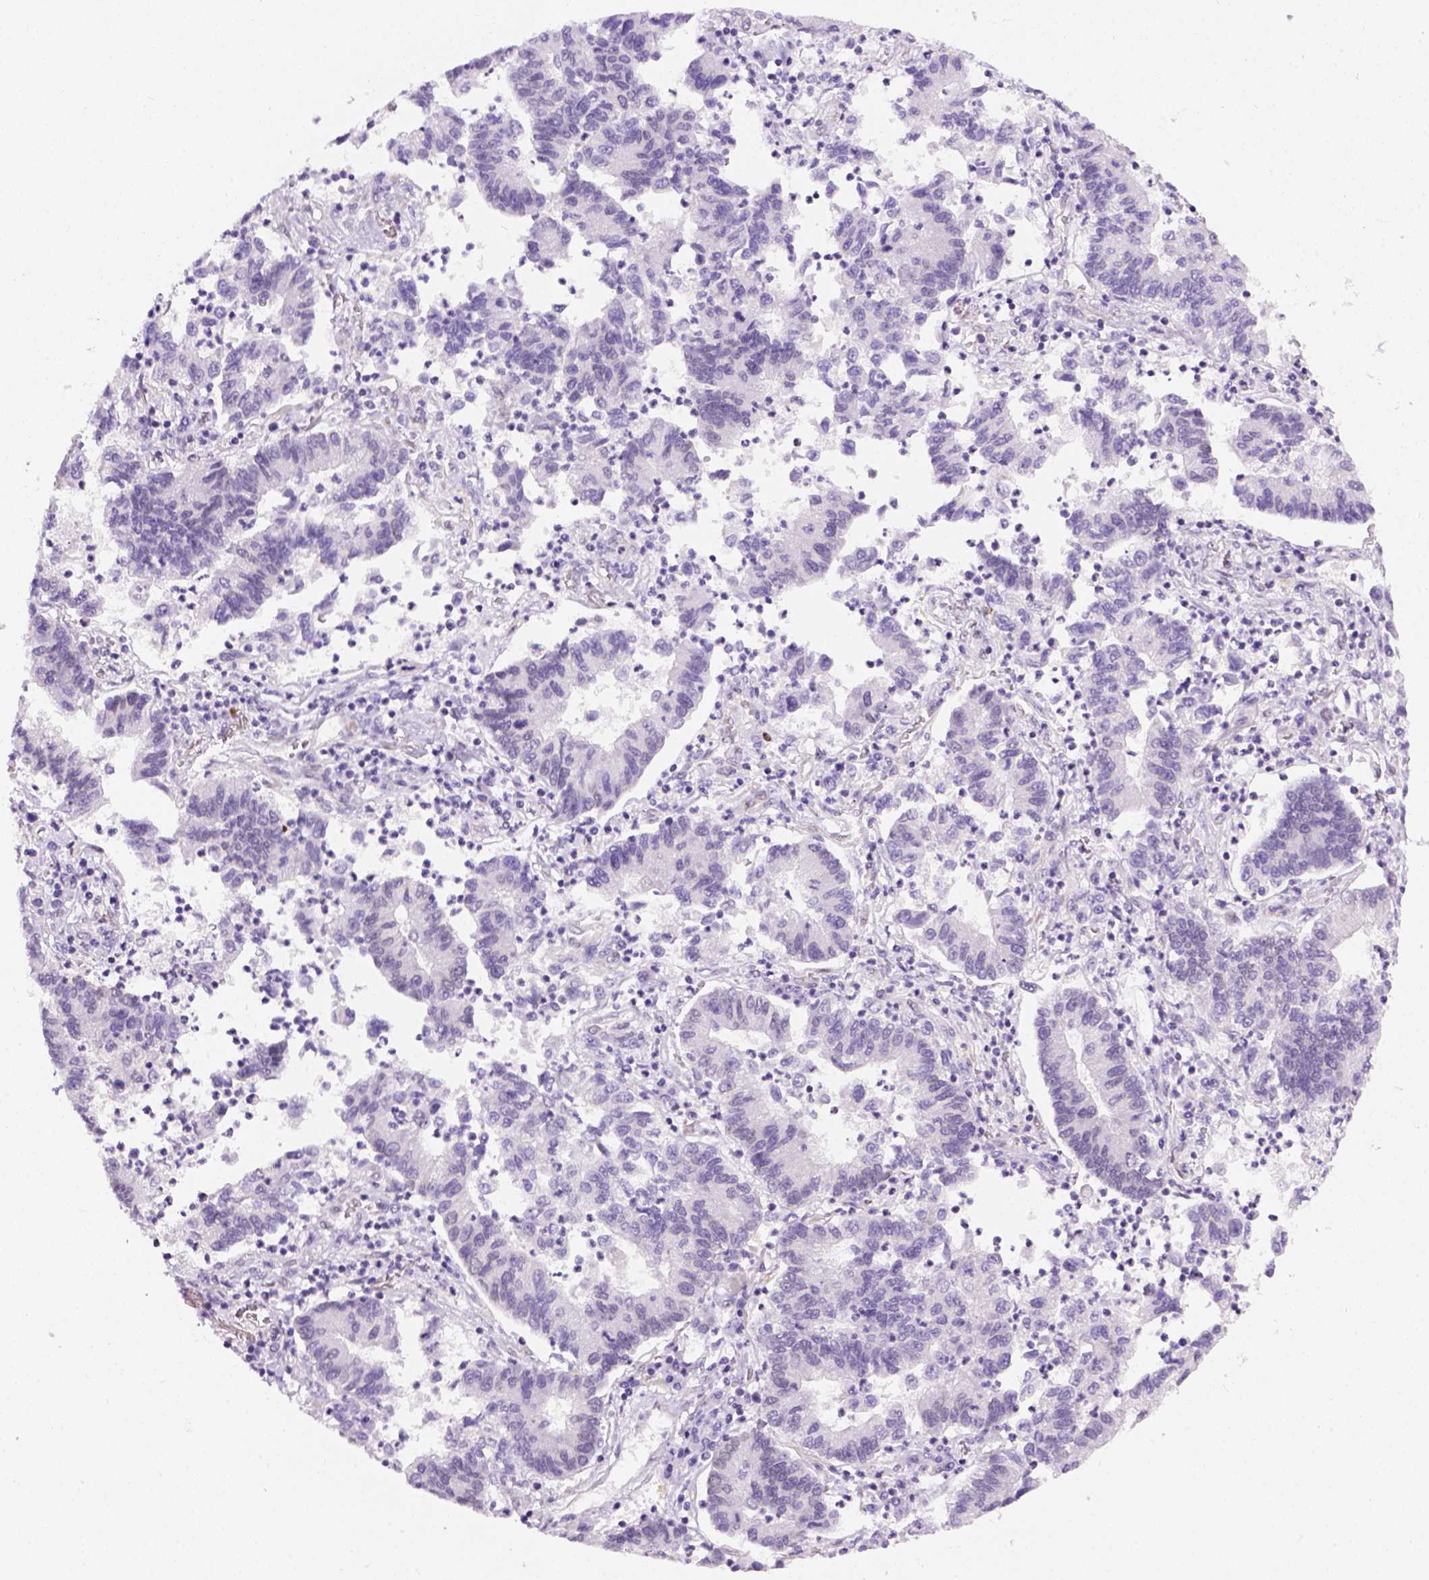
{"staining": {"intensity": "negative", "quantity": "none", "location": "none"}, "tissue": "lung cancer", "cell_type": "Tumor cells", "image_type": "cancer", "snomed": [{"axis": "morphology", "description": "Adenocarcinoma, NOS"}, {"axis": "topography", "description": "Lung"}], "caption": "This is an immunohistochemistry micrograph of lung adenocarcinoma. There is no expression in tumor cells.", "gene": "FAM184B", "patient": {"sex": "female", "age": 57}}